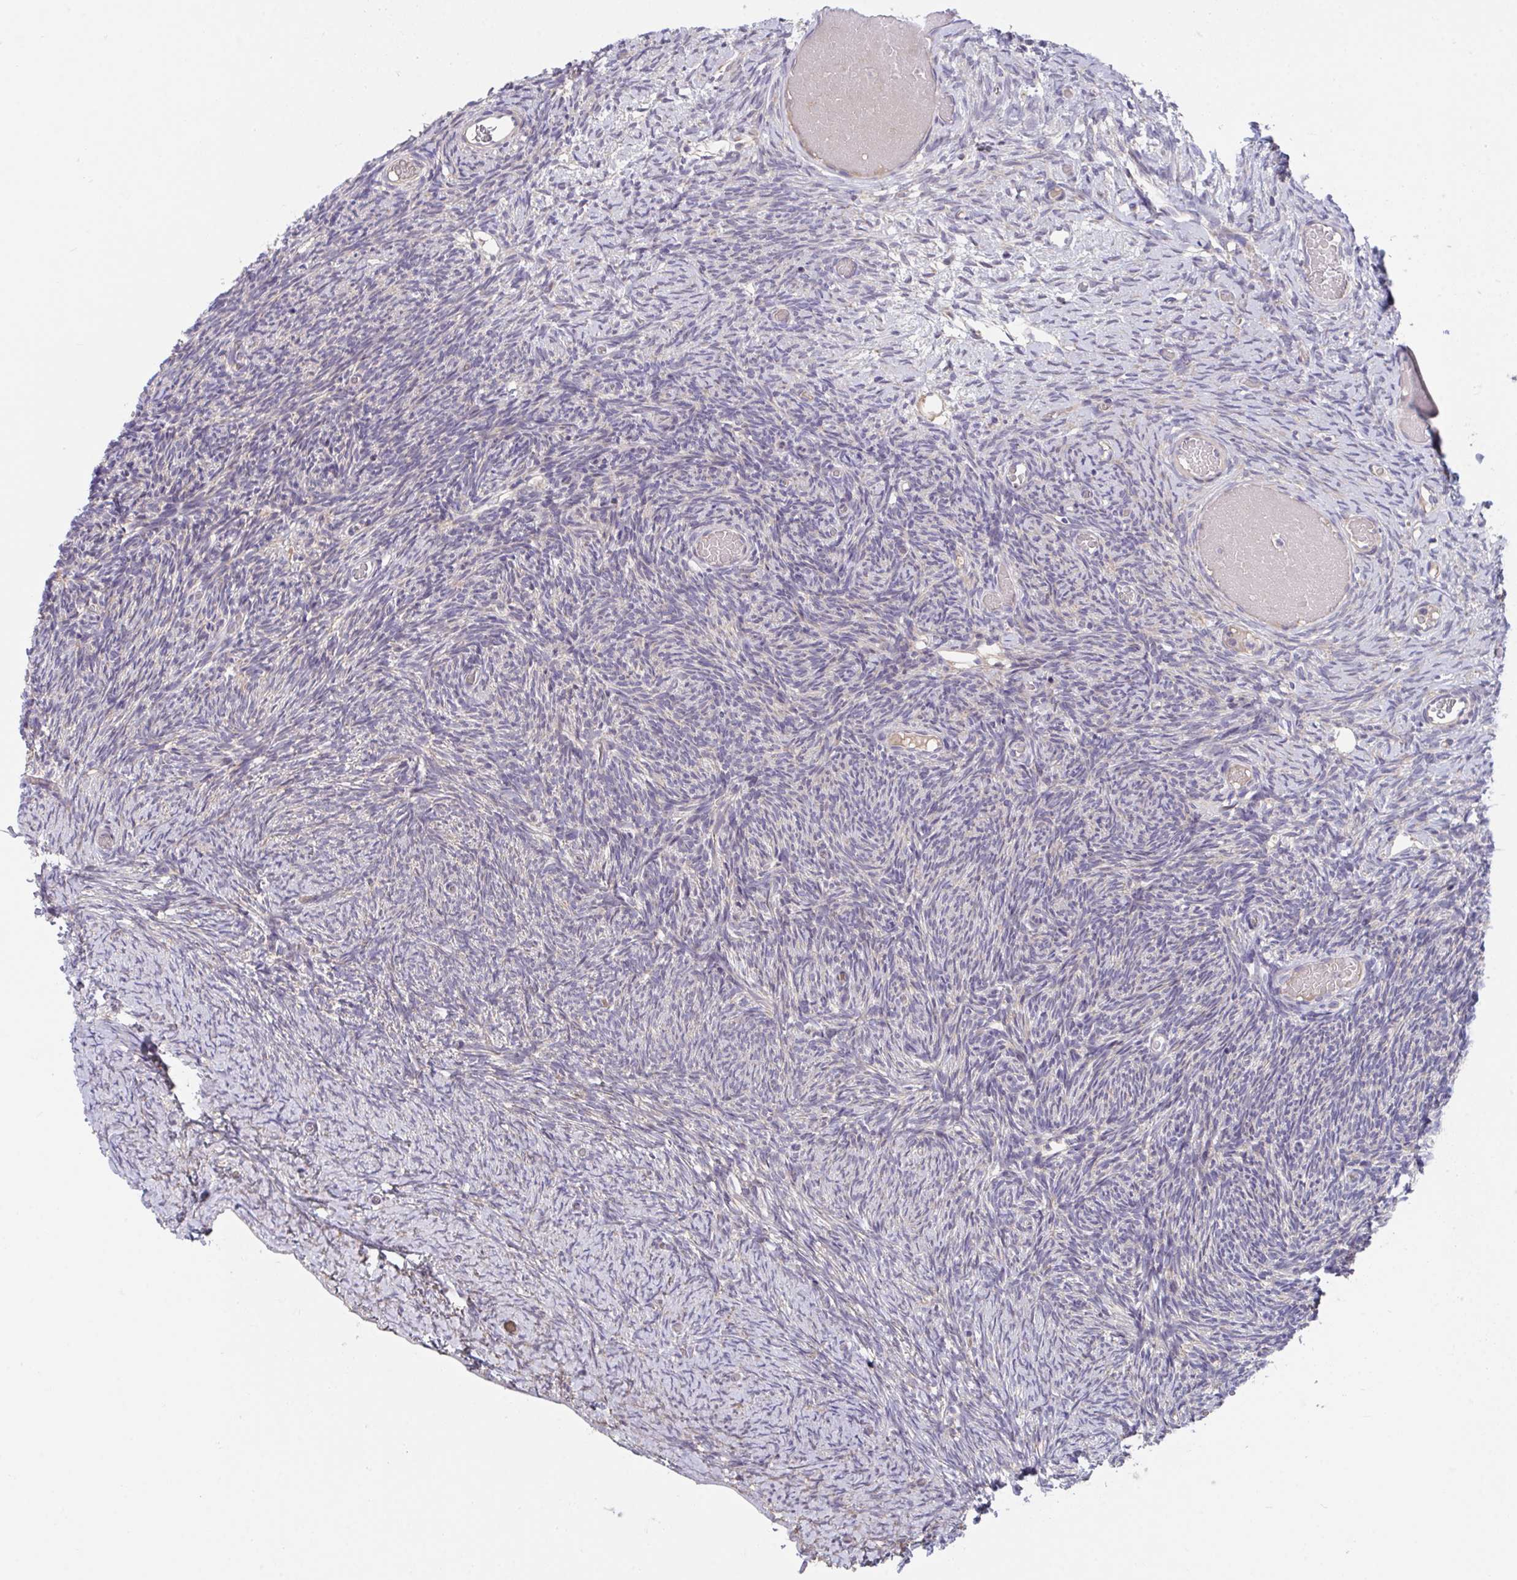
{"staining": {"intensity": "weak", "quantity": ">75%", "location": "cytoplasmic/membranous"}, "tissue": "ovary", "cell_type": "Follicle cells", "image_type": "normal", "snomed": [{"axis": "morphology", "description": "Normal tissue, NOS"}, {"axis": "topography", "description": "Ovary"}], "caption": "Follicle cells reveal low levels of weak cytoplasmic/membranous staining in about >75% of cells in normal ovary.", "gene": "SUSD4", "patient": {"sex": "female", "age": 39}}